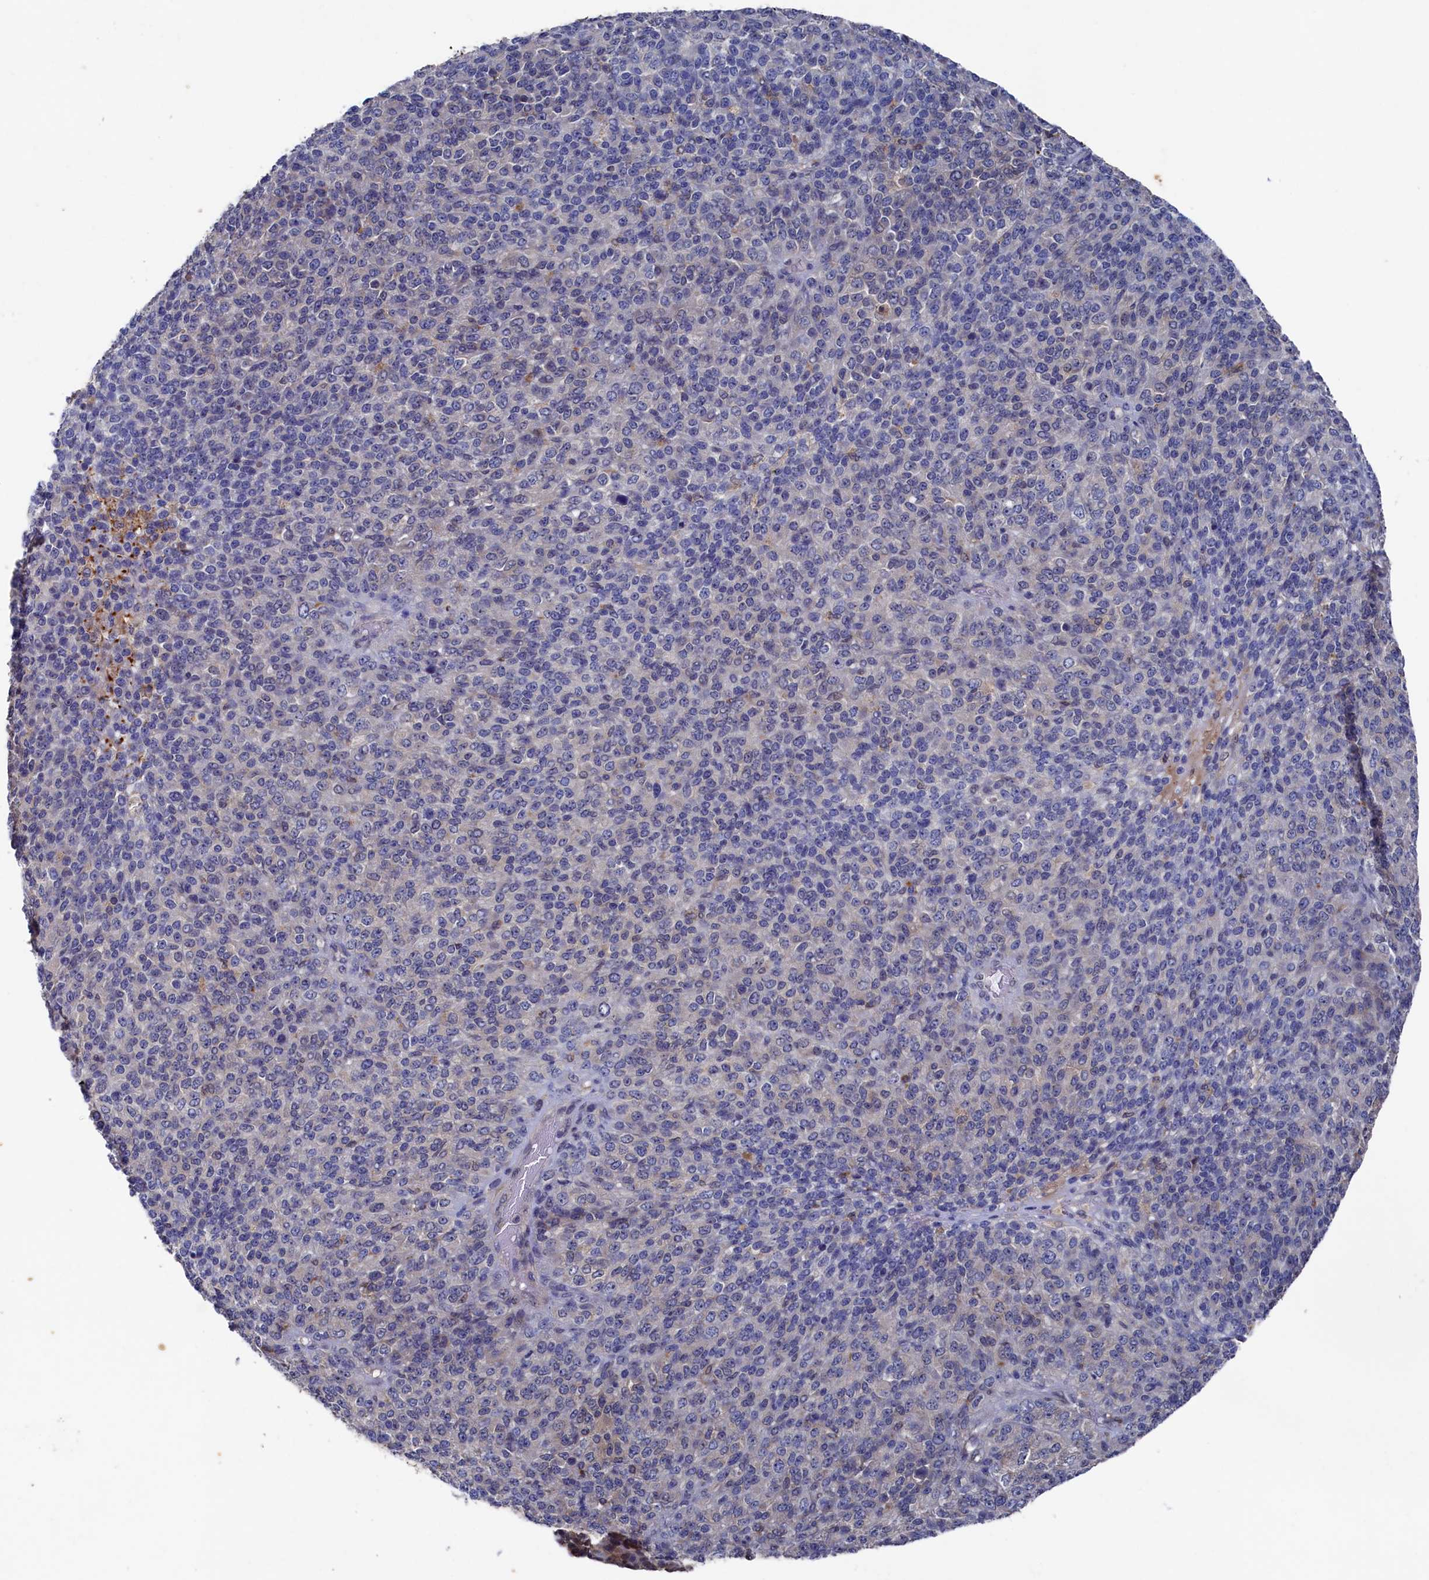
{"staining": {"intensity": "moderate", "quantity": "25%-75%", "location": "cytoplasmic/membranous,nuclear"}, "tissue": "melanoma", "cell_type": "Tumor cells", "image_type": "cancer", "snomed": [{"axis": "morphology", "description": "Malignant melanoma, Metastatic site"}, {"axis": "topography", "description": "Brain"}], "caption": "A high-resolution micrograph shows immunohistochemistry (IHC) staining of malignant melanoma (metastatic site), which reveals moderate cytoplasmic/membranous and nuclear expression in approximately 25%-75% of tumor cells. Ihc stains the protein of interest in brown and the nuclei are stained blue.", "gene": "RNH1", "patient": {"sex": "female", "age": 56}}